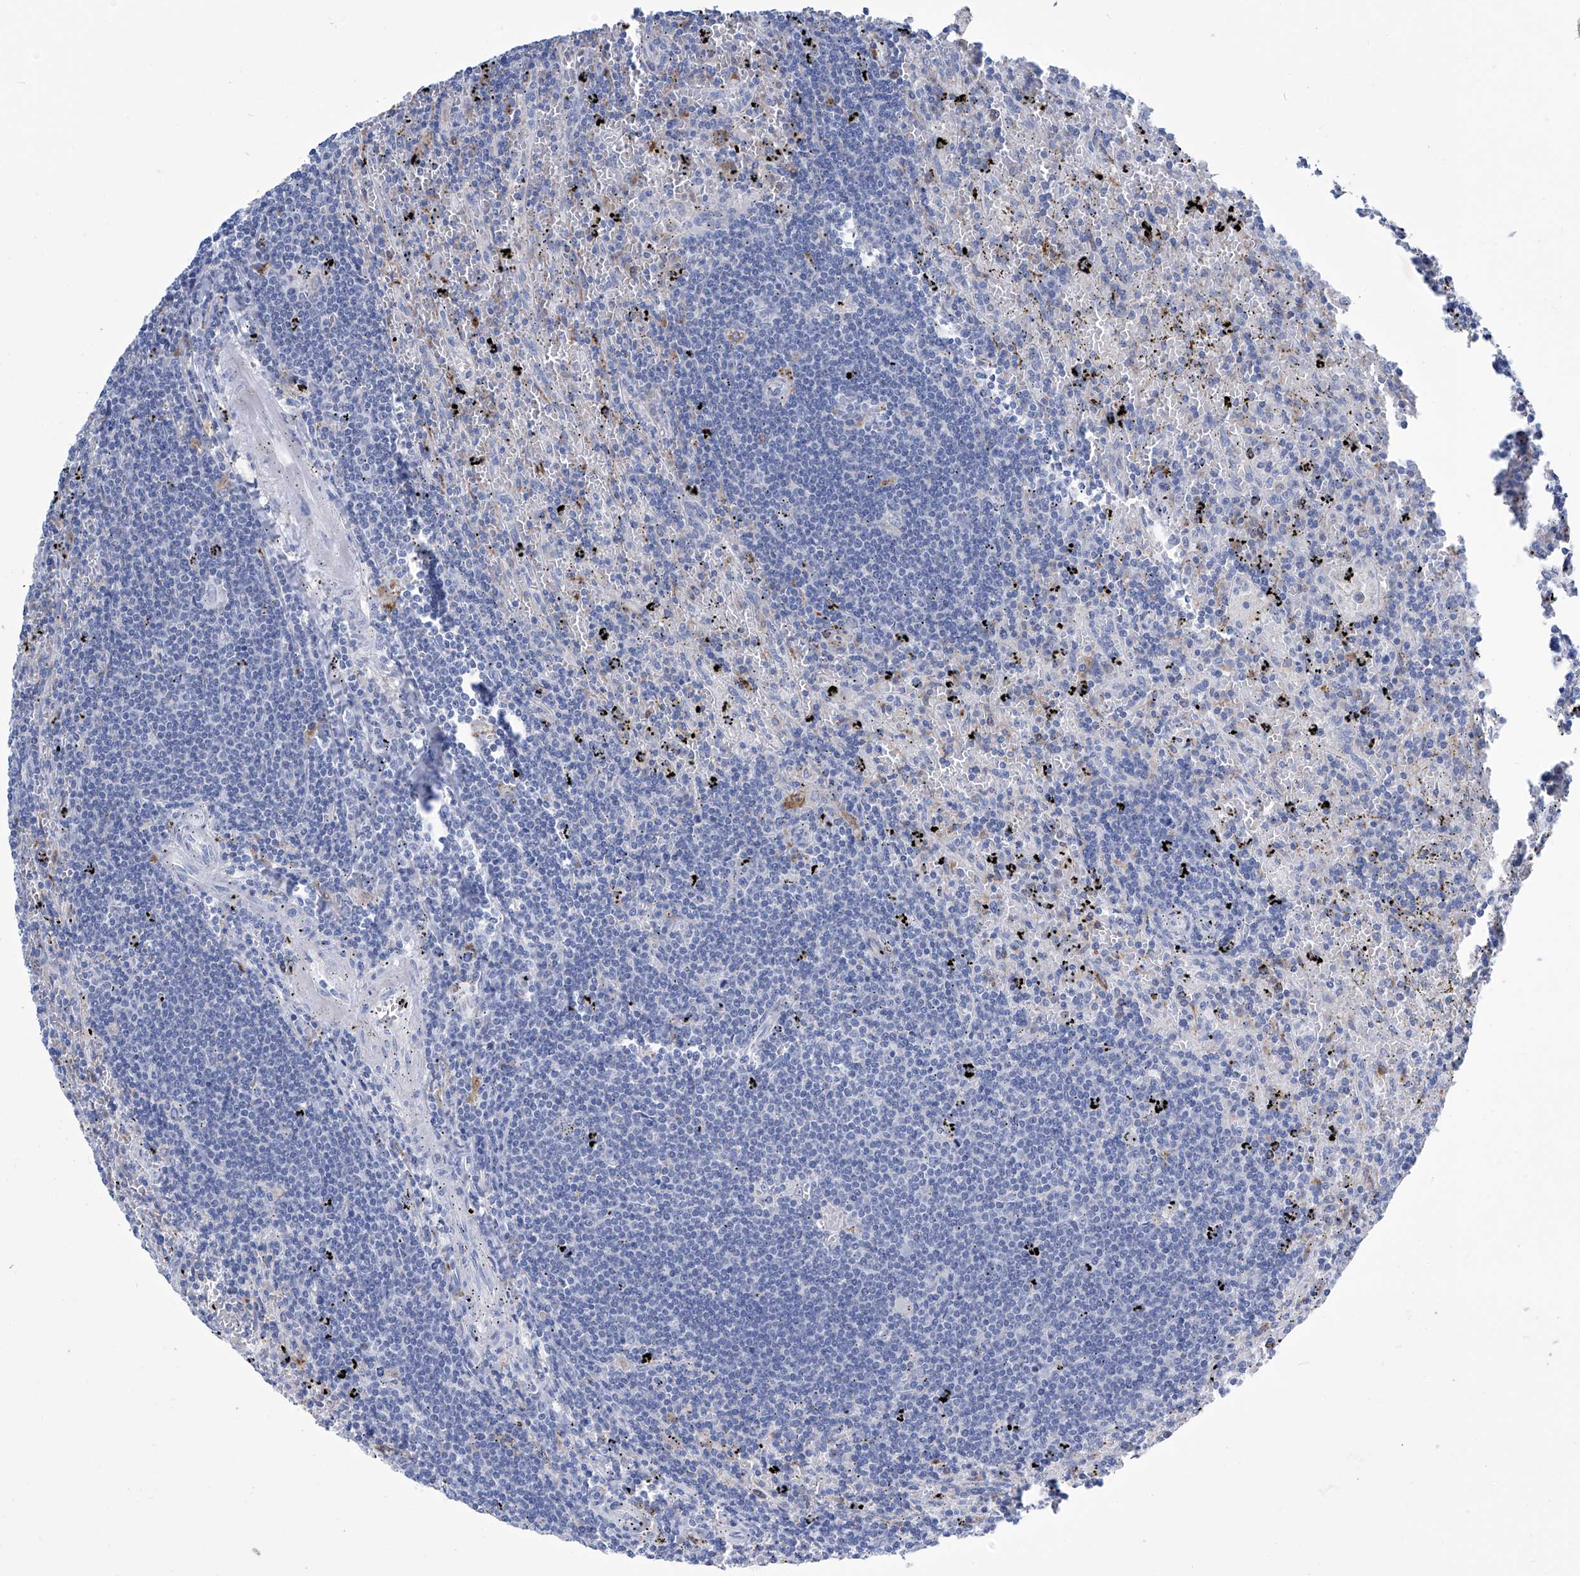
{"staining": {"intensity": "negative", "quantity": "none", "location": "none"}, "tissue": "lymphoma", "cell_type": "Tumor cells", "image_type": "cancer", "snomed": [{"axis": "morphology", "description": "Malignant lymphoma, non-Hodgkin's type, Low grade"}, {"axis": "topography", "description": "Spleen"}], "caption": "IHC micrograph of neoplastic tissue: human low-grade malignant lymphoma, non-Hodgkin's type stained with DAB demonstrates no significant protein staining in tumor cells.", "gene": "IMPA2", "patient": {"sex": "male", "age": 76}}